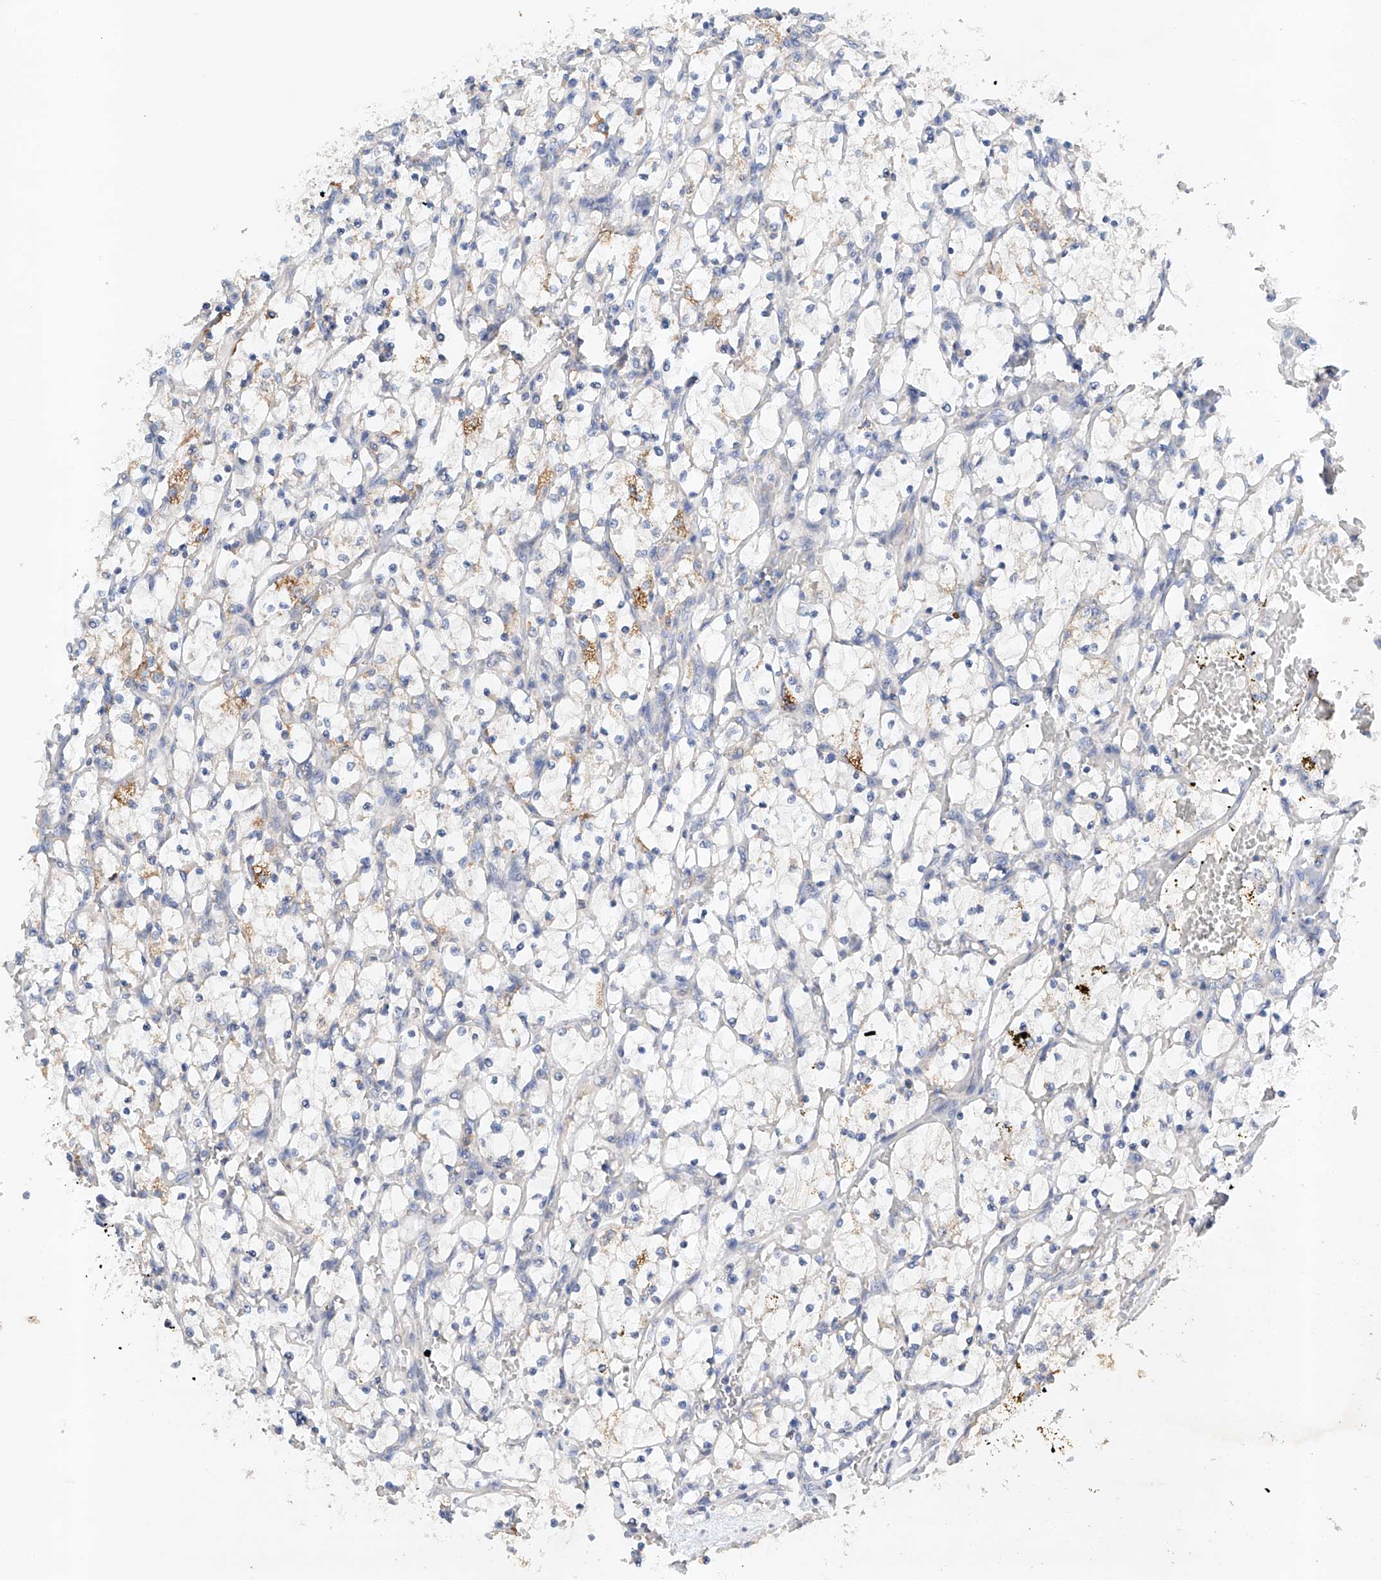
{"staining": {"intensity": "negative", "quantity": "none", "location": "none"}, "tissue": "renal cancer", "cell_type": "Tumor cells", "image_type": "cancer", "snomed": [{"axis": "morphology", "description": "Adenocarcinoma, NOS"}, {"axis": "topography", "description": "Kidney"}], "caption": "Tumor cells are negative for brown protein staining in renal adenocarcinoma.", "gene": "GPC4", "patient": {"sex": "female", "age": 69}}